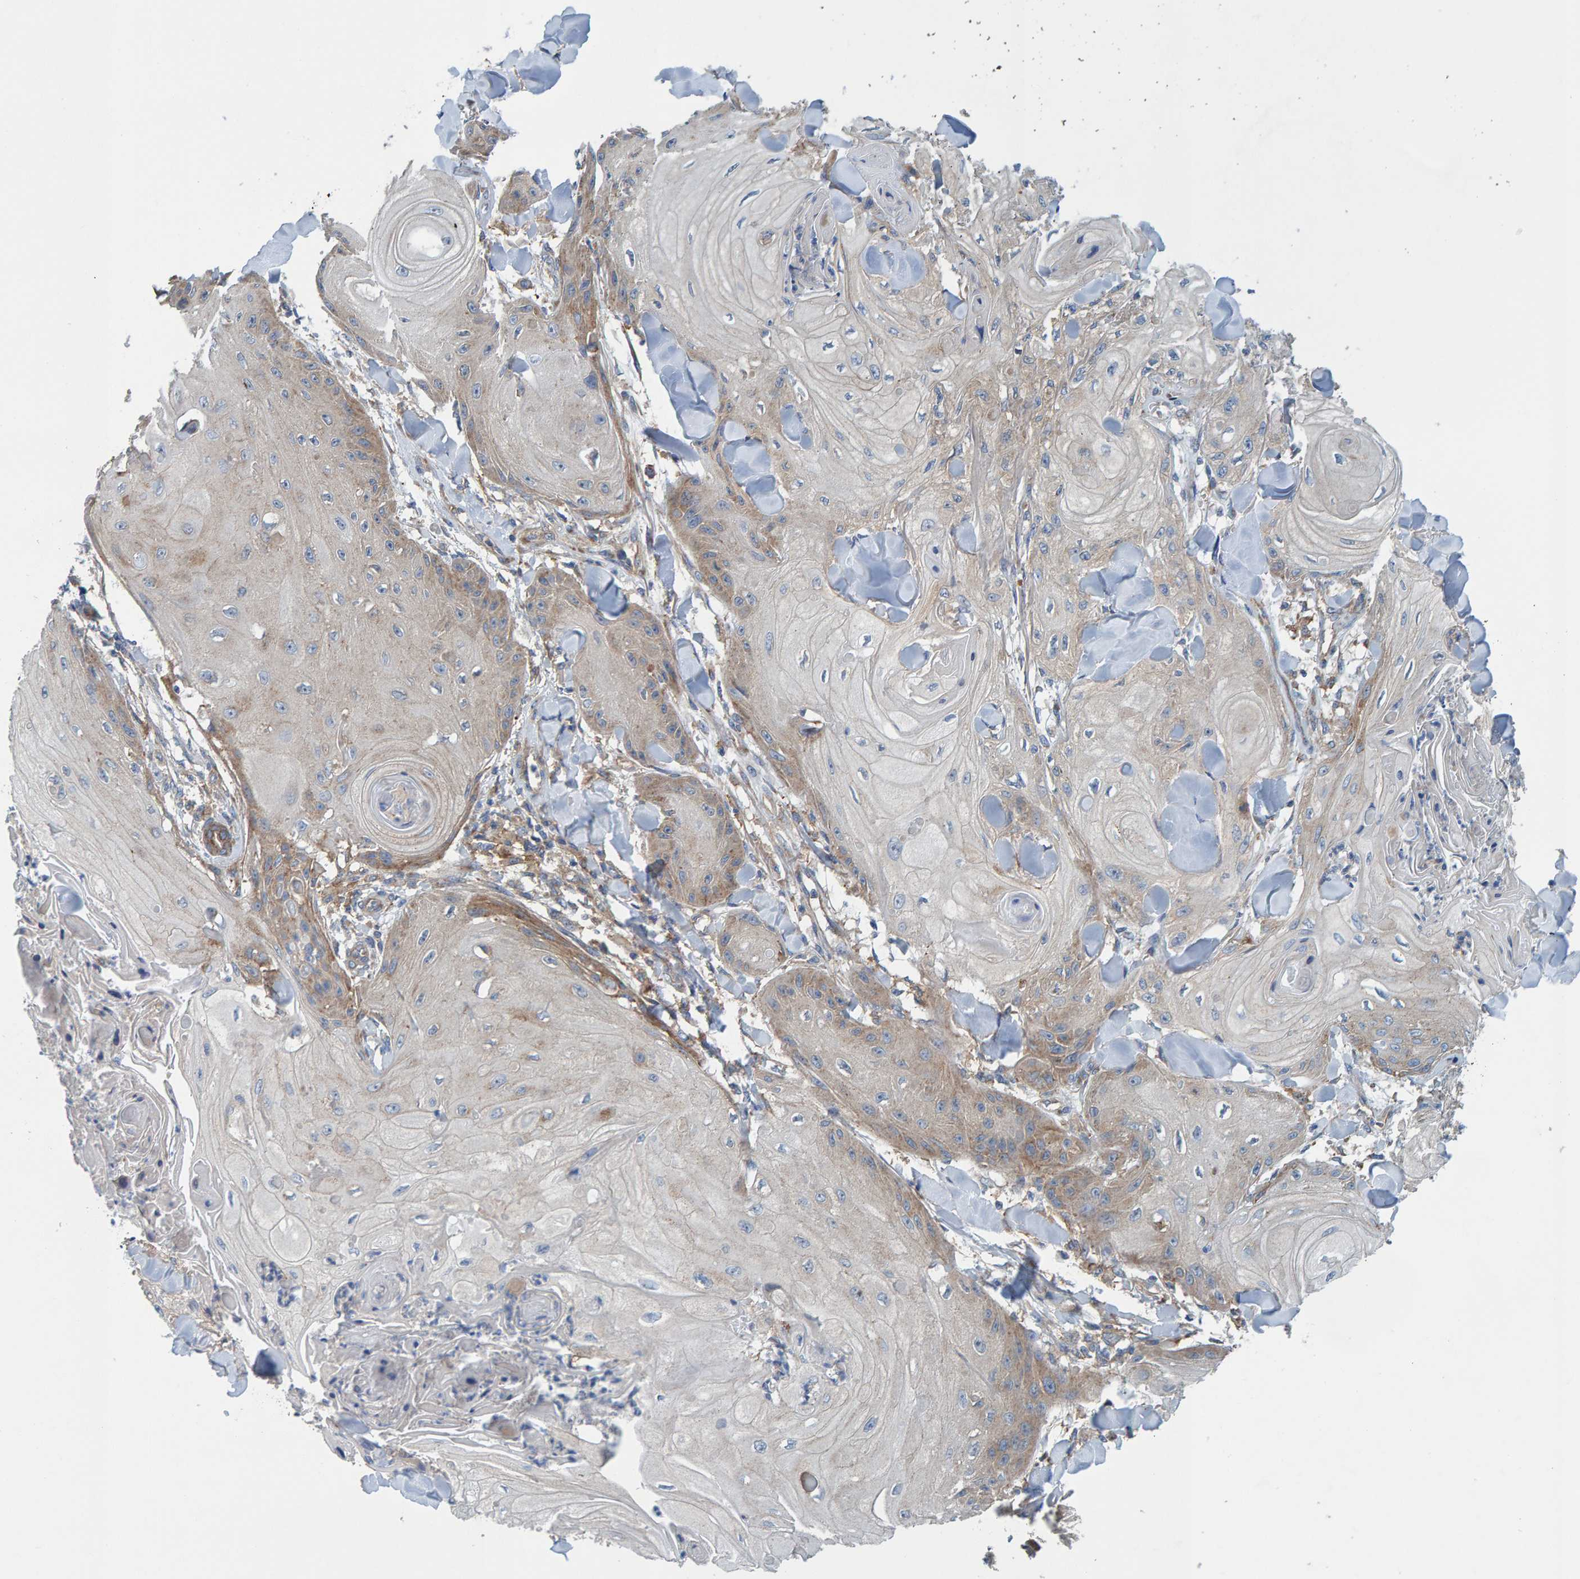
{"staining": {"intensity": "weak", "quantity": "<25%", "location": "cytoplasmic/membranous"}, "tissue": "skin cancer", "cell_type": "Tumor cells", "image_type": "cancer", "snomed": [{"axis": "morphology", "description": "Squamous cell carcinoma, NOS"}, {"axis": "topography", "description": "Skin"}], "caption": "High magnification brightfield microscopy of skin squamous cell carcinoma stained with DAB (3,3'-diaminobenzidine) (brown) and counterstained with hematoxylin (blue): tumor cells show no significant positivity.", "gene": "MKLN1", "patient": {"sex": "male", "age": 74}}